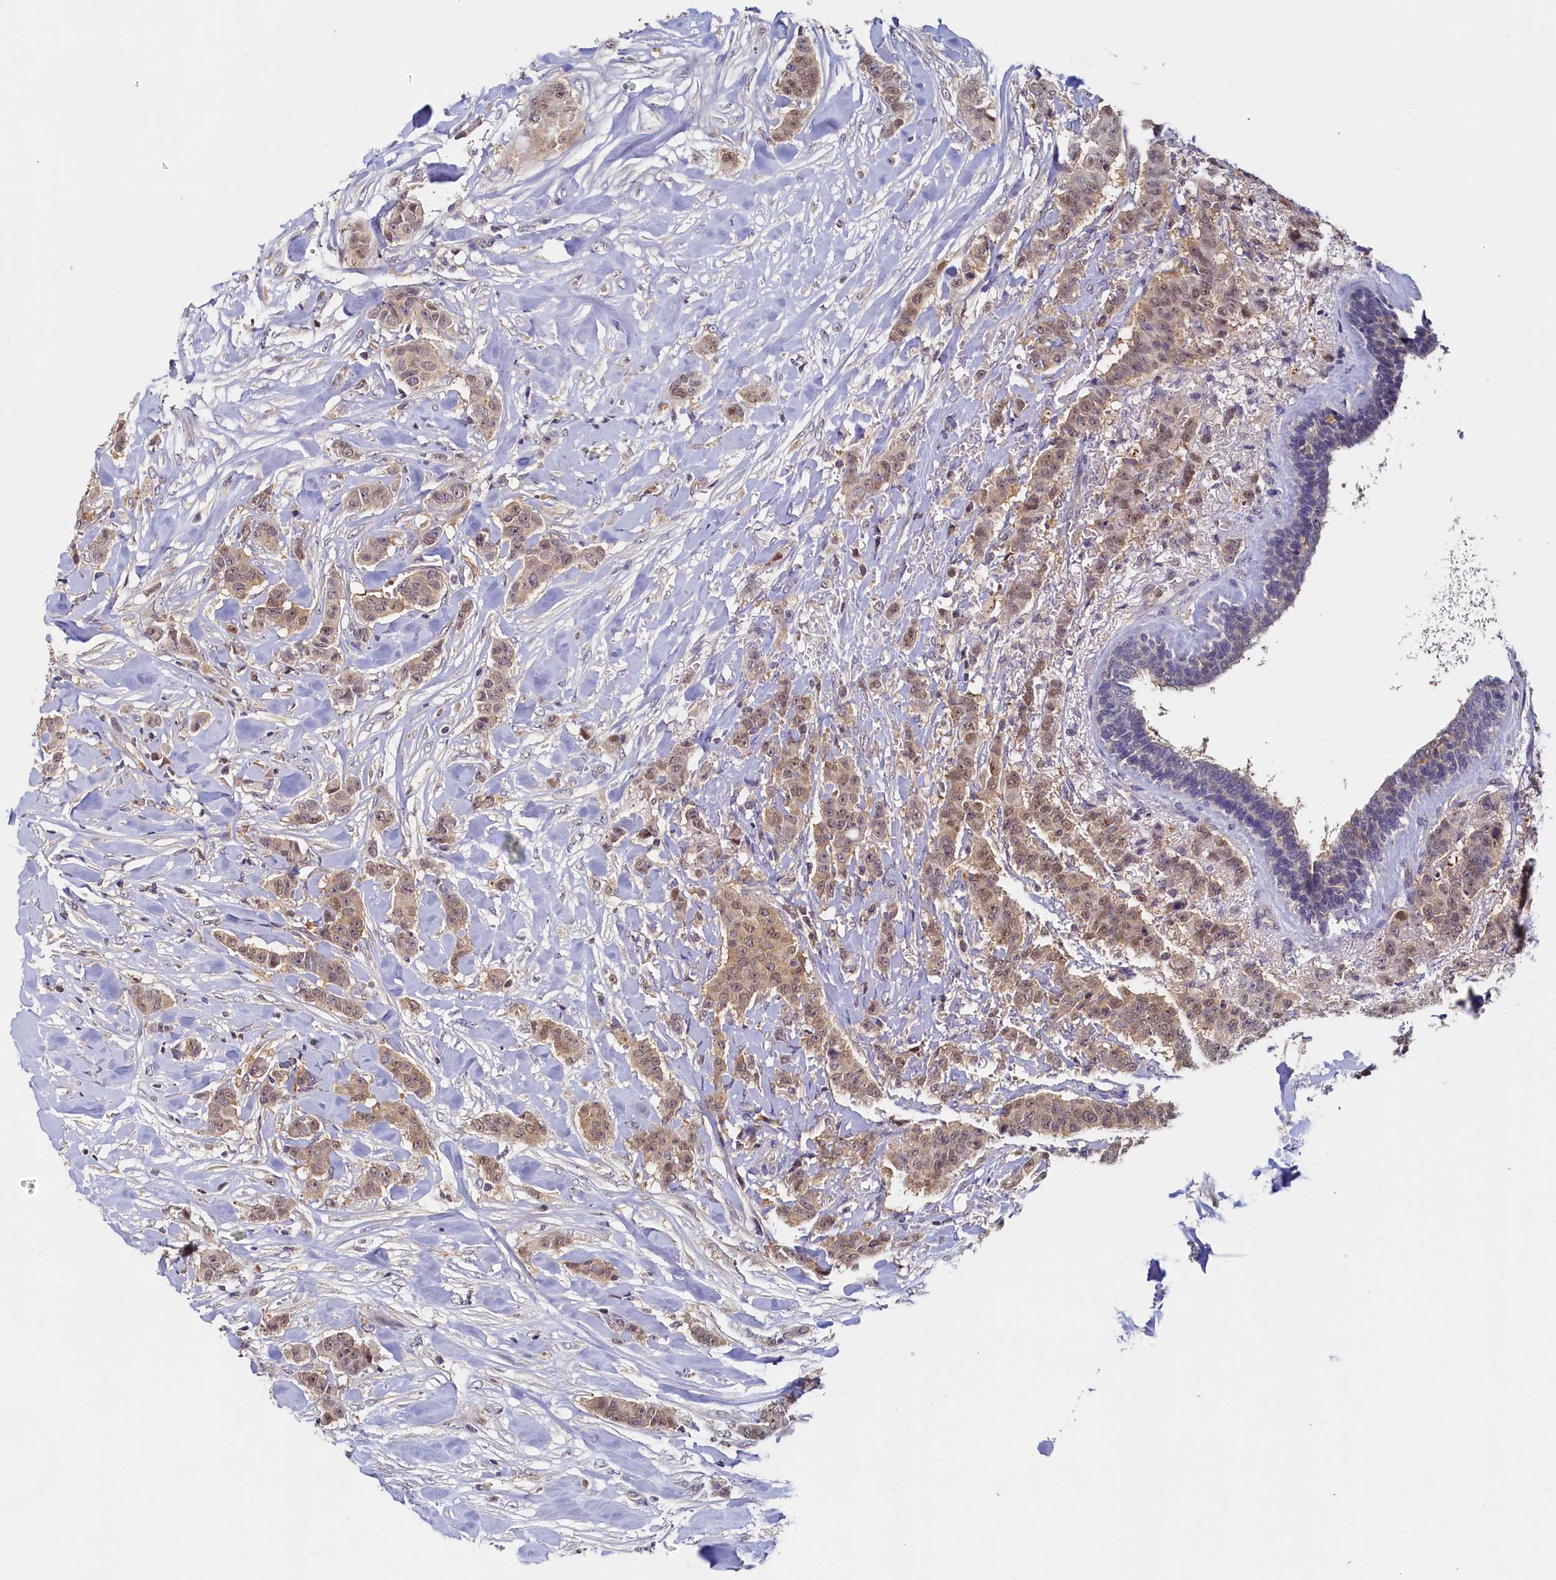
{"staining": {"intensity": "weak", "quantity": ">75%", "location": "cytoplasmic/membranous,nuclear"}, "tissue": "breast cancer", "cell_type": "Tumor cells", "image_type": "cancer", "snomed": [{"axis": "morphology", "description": "Duct carcinoma"}, {"axis": "topography", "description": "Breast"}], "caption": "This histopathology image shows IHC staining of infiltrating ductal carcinoma (breast), with low weak cytoplasmic/membranous and nuclear expression in about >75% of tumor cells.", "gene": "PAAF1", "patient": {"sex": "female", "age": 40}}